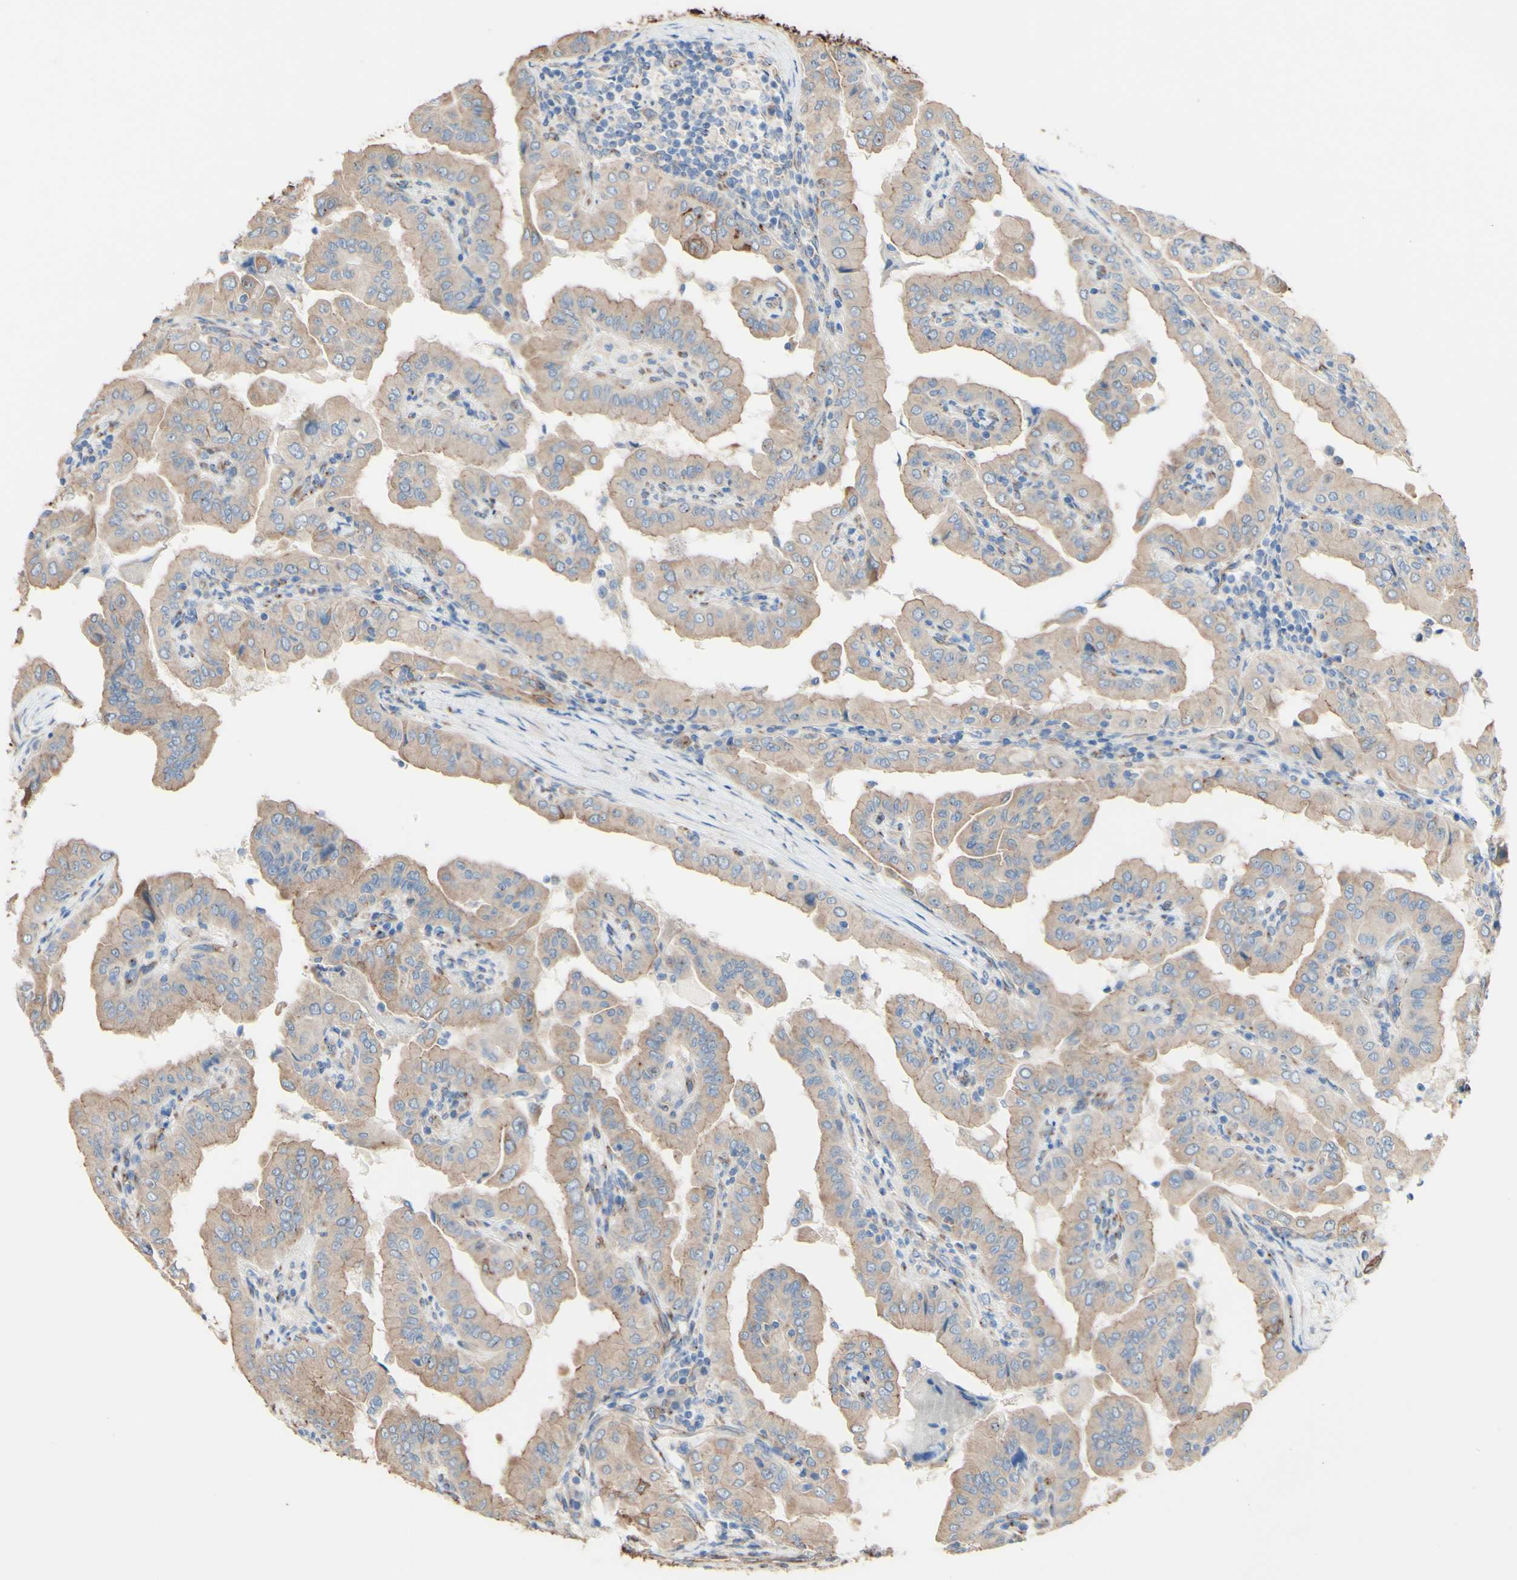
{"staining": {"intensity": "moderate", "quantity": ">75%", "location": "cytoplasmic/membranous"}, "tissue": "thyroid cancer", "cell_type": "Tumor cells", "image_type": "cancer", "snomed": [{"axis": "morphology", "description": "Papillary adenocarcinoma, NOS"}, {"axis": "topography", "description": "Thyroid gland"}], "caption": "IHC histopathology image of neoplastic tissue: human thyroid cancer stained using IHC shows medium levels of moderate protein expression localized specifically in the cytoplasmic/membranous of tumor cells, appearing as a cytoplasmic/membranous brown color.", "gene": "LRIG3", "patient": {"sex": "male", "age": 33}}